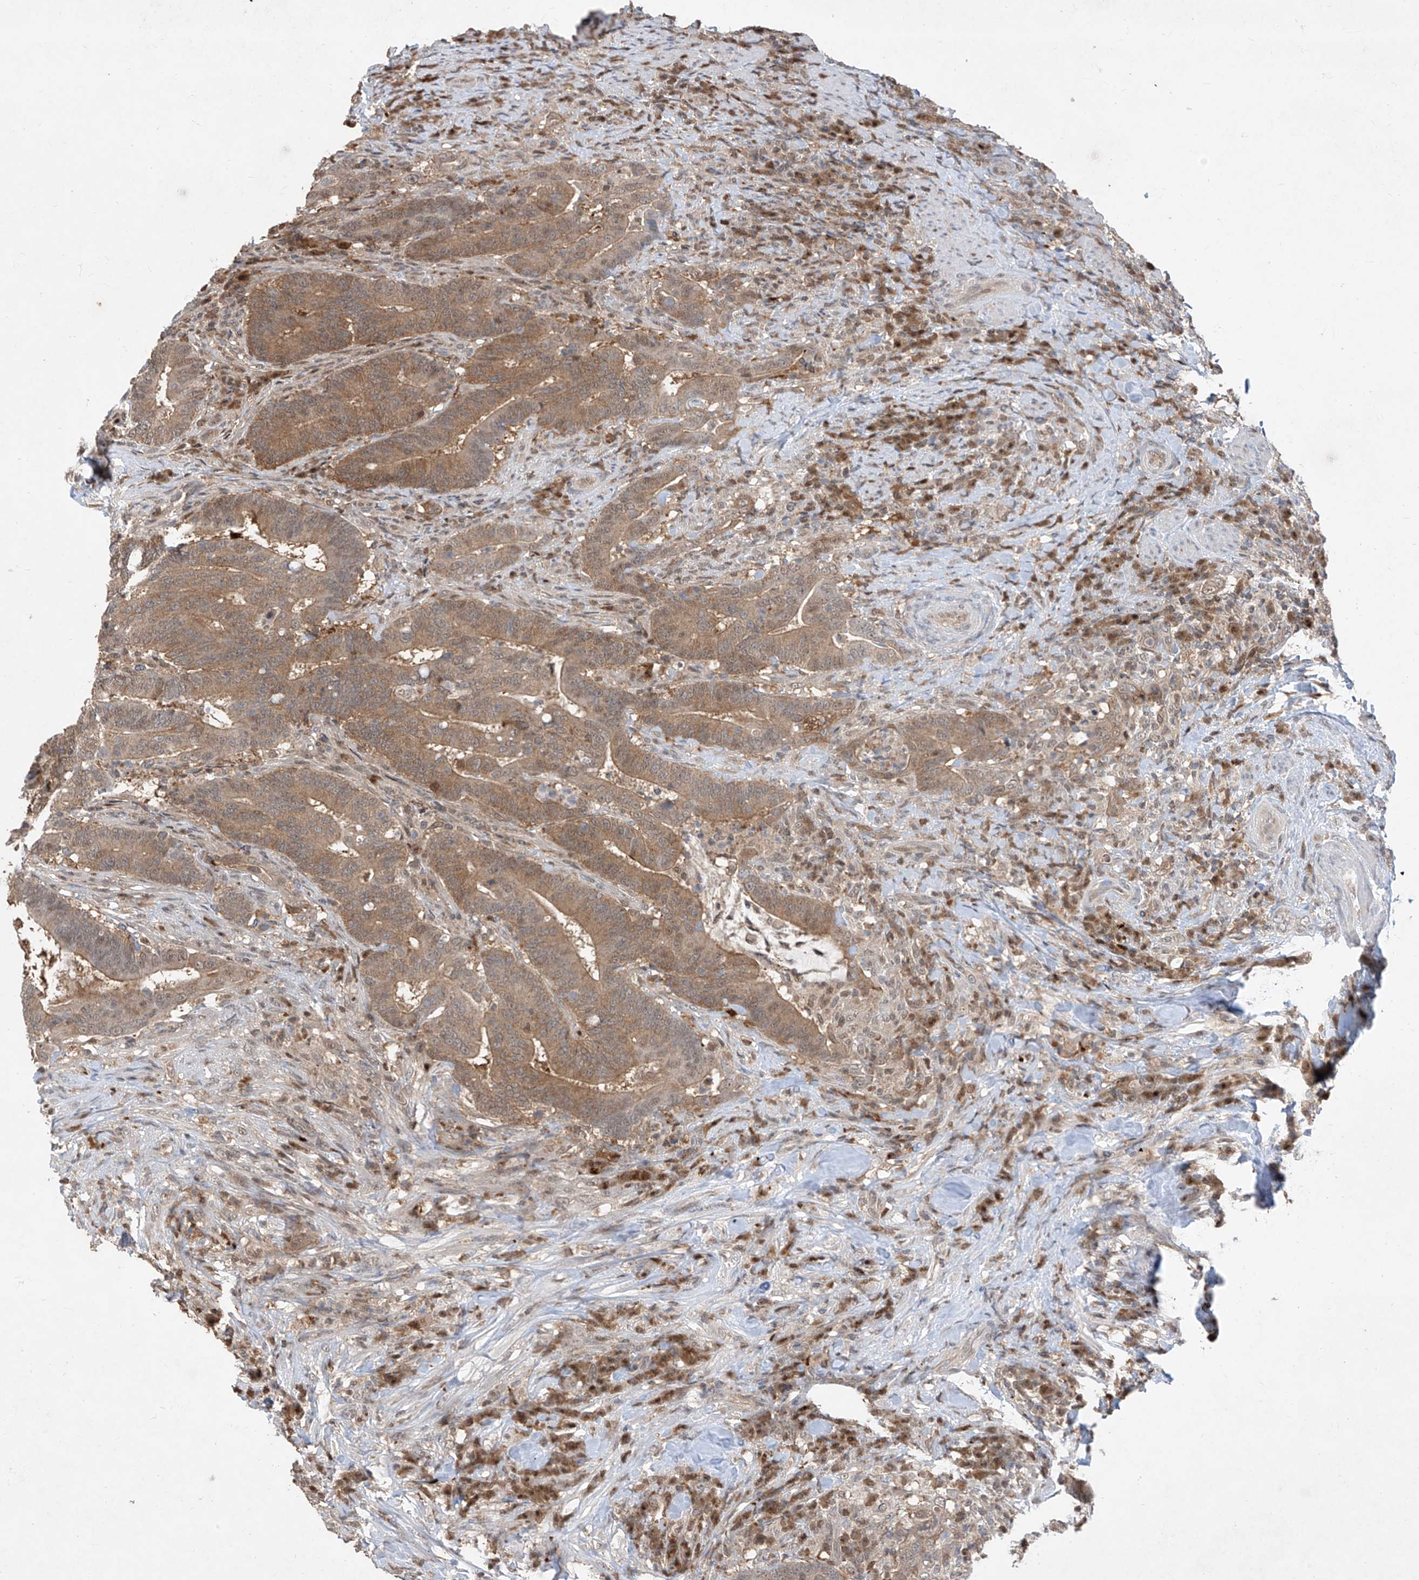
{"staining": {"intensity": "moderate", "quantity": "25%-75%", "location": "cytoplasmic/membranous"}, "tissue": "colorectal cancer", "cell_type": "Tumor cells", "image_type": "cancer", "snomed": [{"axis": "morphology", "description": "Adenocarcinoma, NOS"}, {"axis": "topography", "description": "Colon"}], "caption": "Immunohistochemical staining of colorectal cancer reveals medium levels of moderate cytoplasmic/membranous expression in approximately 25%-75% of tumor cells. The staining is performed using DAB brown chromogen to label protein expression. The nuclei are counter-stained blue using hematoxylin.", "gene": "ZNF358", "patient": {"sex": "female", "age": 66}}